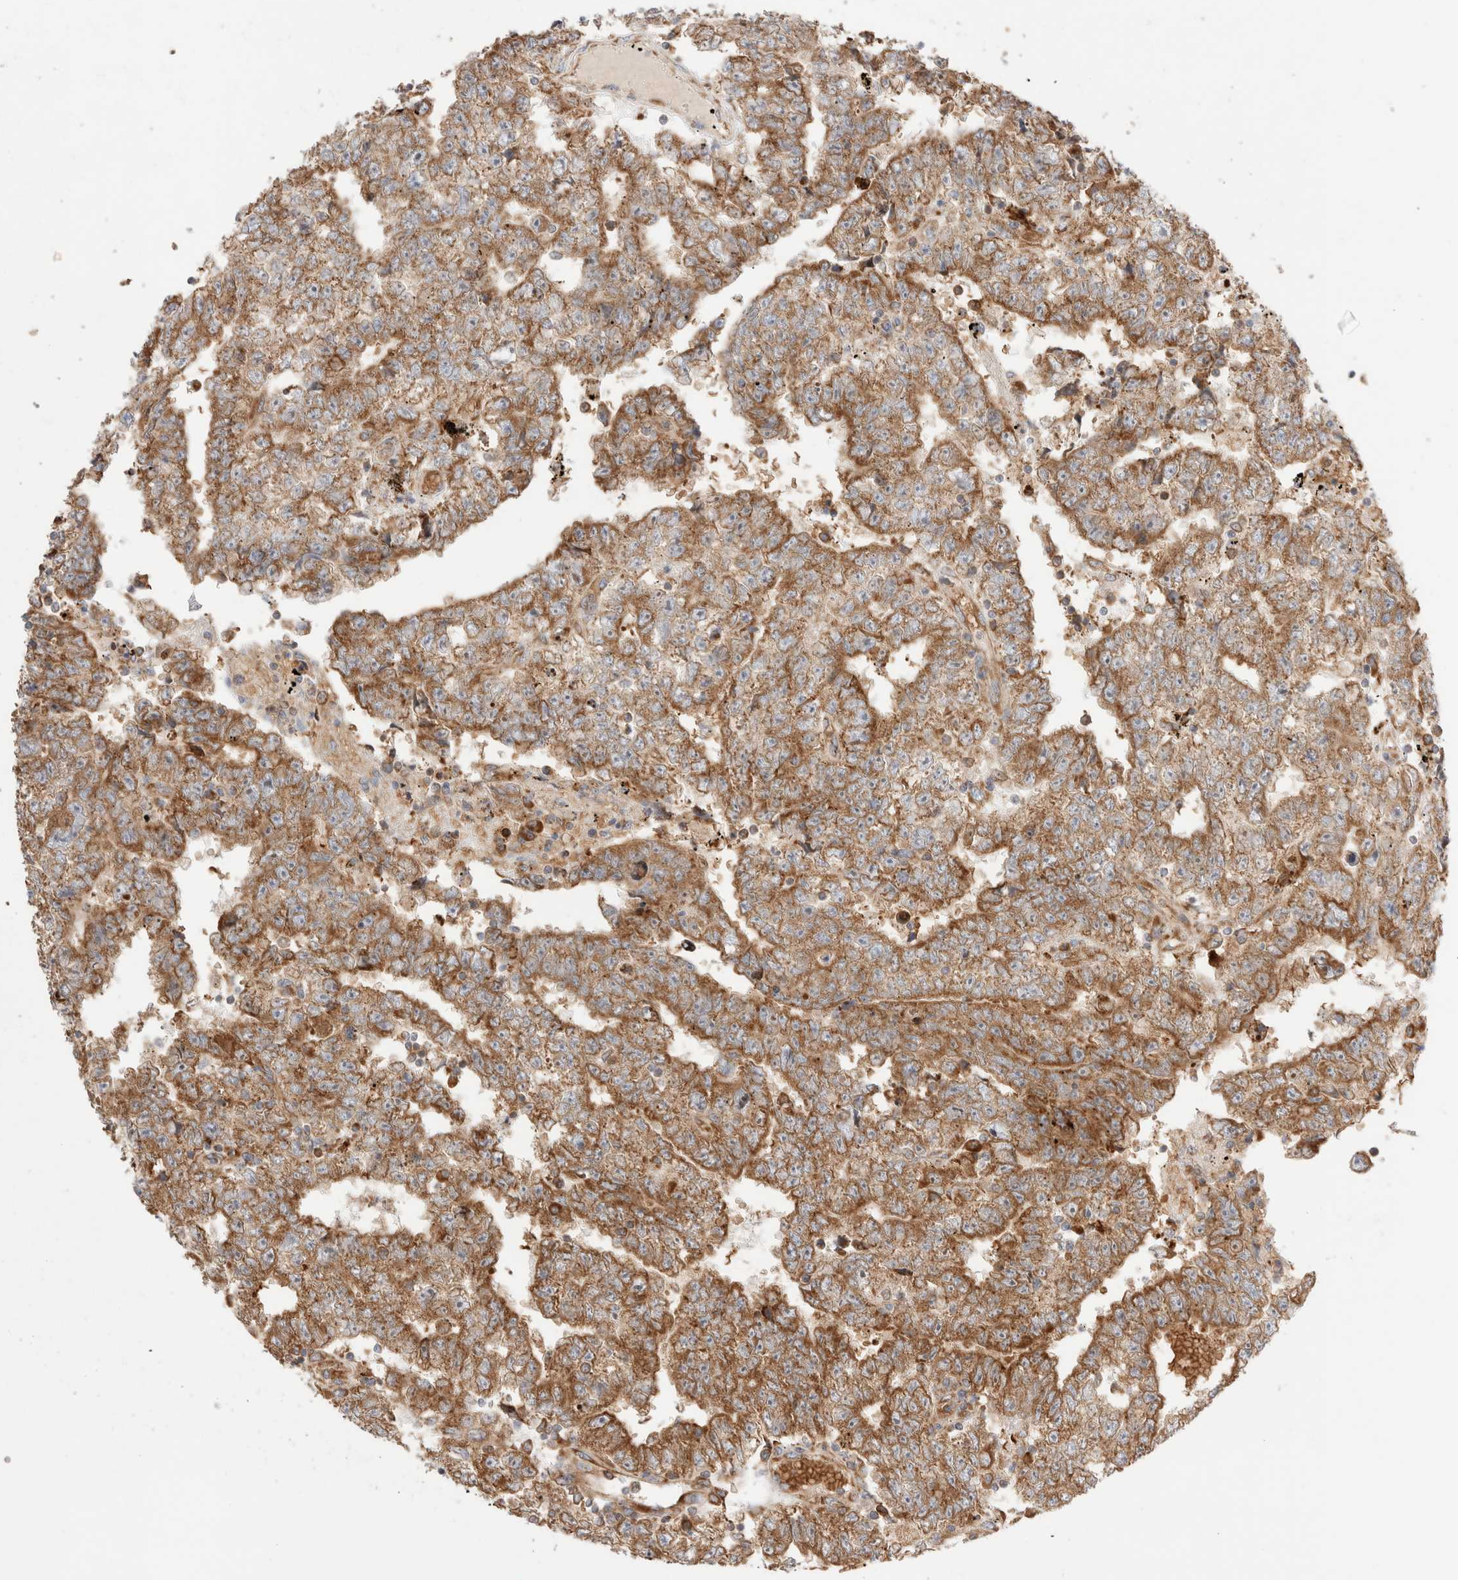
{"staining": {"intensity": "moderate", "quantity": ">75%", "location": "cytoplasmic/membranous"}, "tissue": "testis cancer", "cell_type": "Tumor cells", "image_type": "cancer", "snomed": [{"axis": "morphology", "description": "Carcinoma, Embryonal, NOS"}, {"axis": "topography", "description": "Testis"}], "caption": "Protein analysis of testis cancer (embryonal carcinoma) tissue demonstrates moderate cytoplasmic/membranous expression in about >75% of tumor cells.", "gene": "UTS2B", "patient": {"sex": "male", "age": 25}}